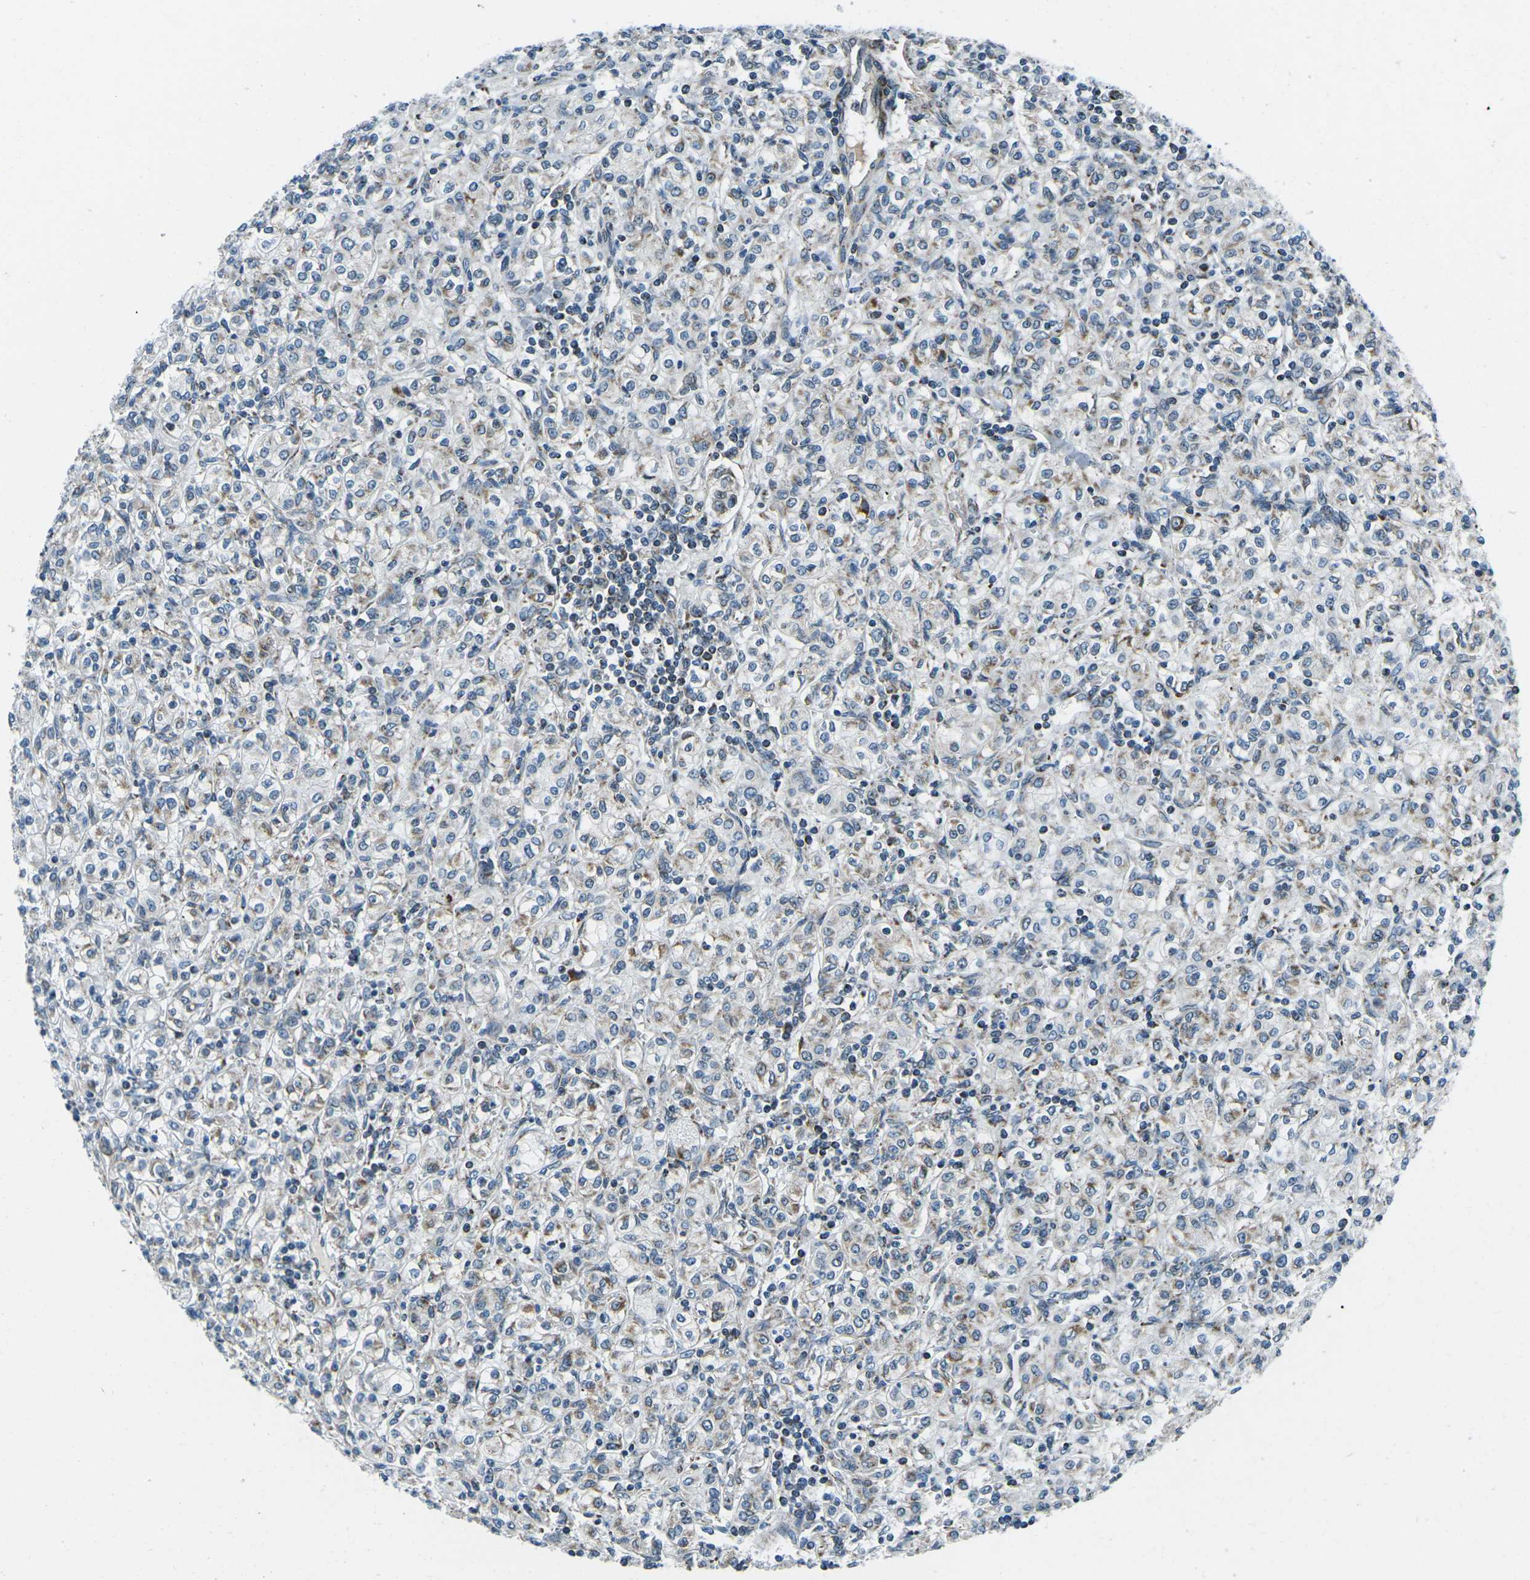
{"staining": {"intensity": "negative", "quantity": "none", "location": "none"}, "tissue": "renal cancer", "cell_type": "Tumor cells", "image_type": "cancer", "snomed": [{"axis": "morphology", "description": "Adenocarcinoma, NOS"}, {"axis": "topography", "description": "Kidney"}], "caption": "Immunohistochemical staining of adenocarcinoma (renal) exhibits no significant staining in tumor cells.", "gene": "RFESD", "patient": {"sex": "male", "age": 77}}